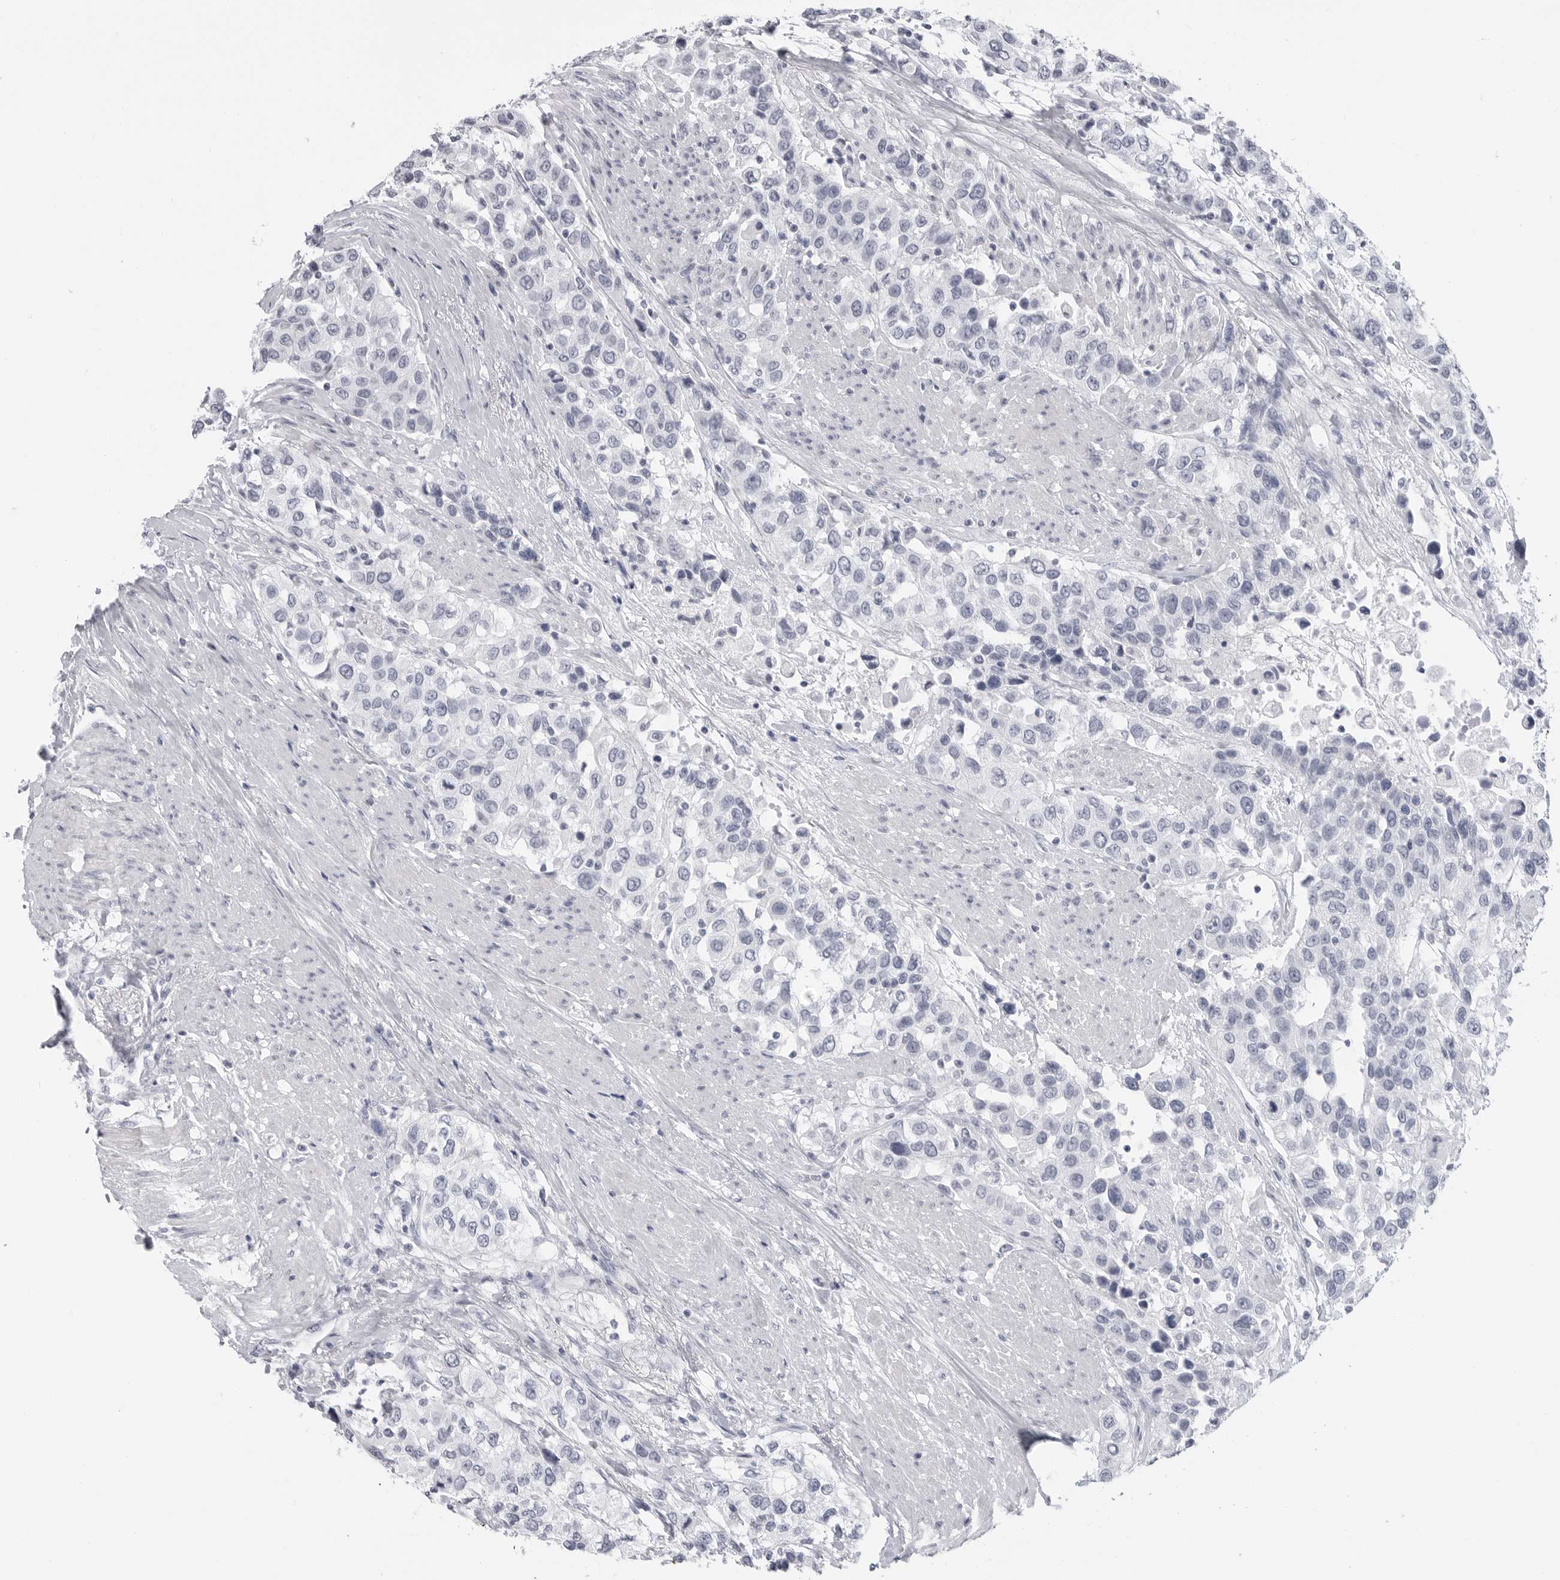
{"staining": {"intensity": "negative", "quantity": "none", "location": "none"}, "tissue": "urothelial cancer", "cell_type": "Tumor cells", "image_type": "cancer", "snomed": [{"axis": "morphology", "description": "Urothelial carcinoma, High grade"}, {"axis": "topography", "description": "Urinary bladder"}], "caption": "High power microscopy micrograph of an IHC histopathology image of urothelial cancer, revealing no significant staining in tumor cells. (DAB (3,3'-diaminobenzidine) IHC visualized using brightfield microscopy, high magnification).", "gene": "PGA3", "patient": {"sex": "female", "age": 80}}